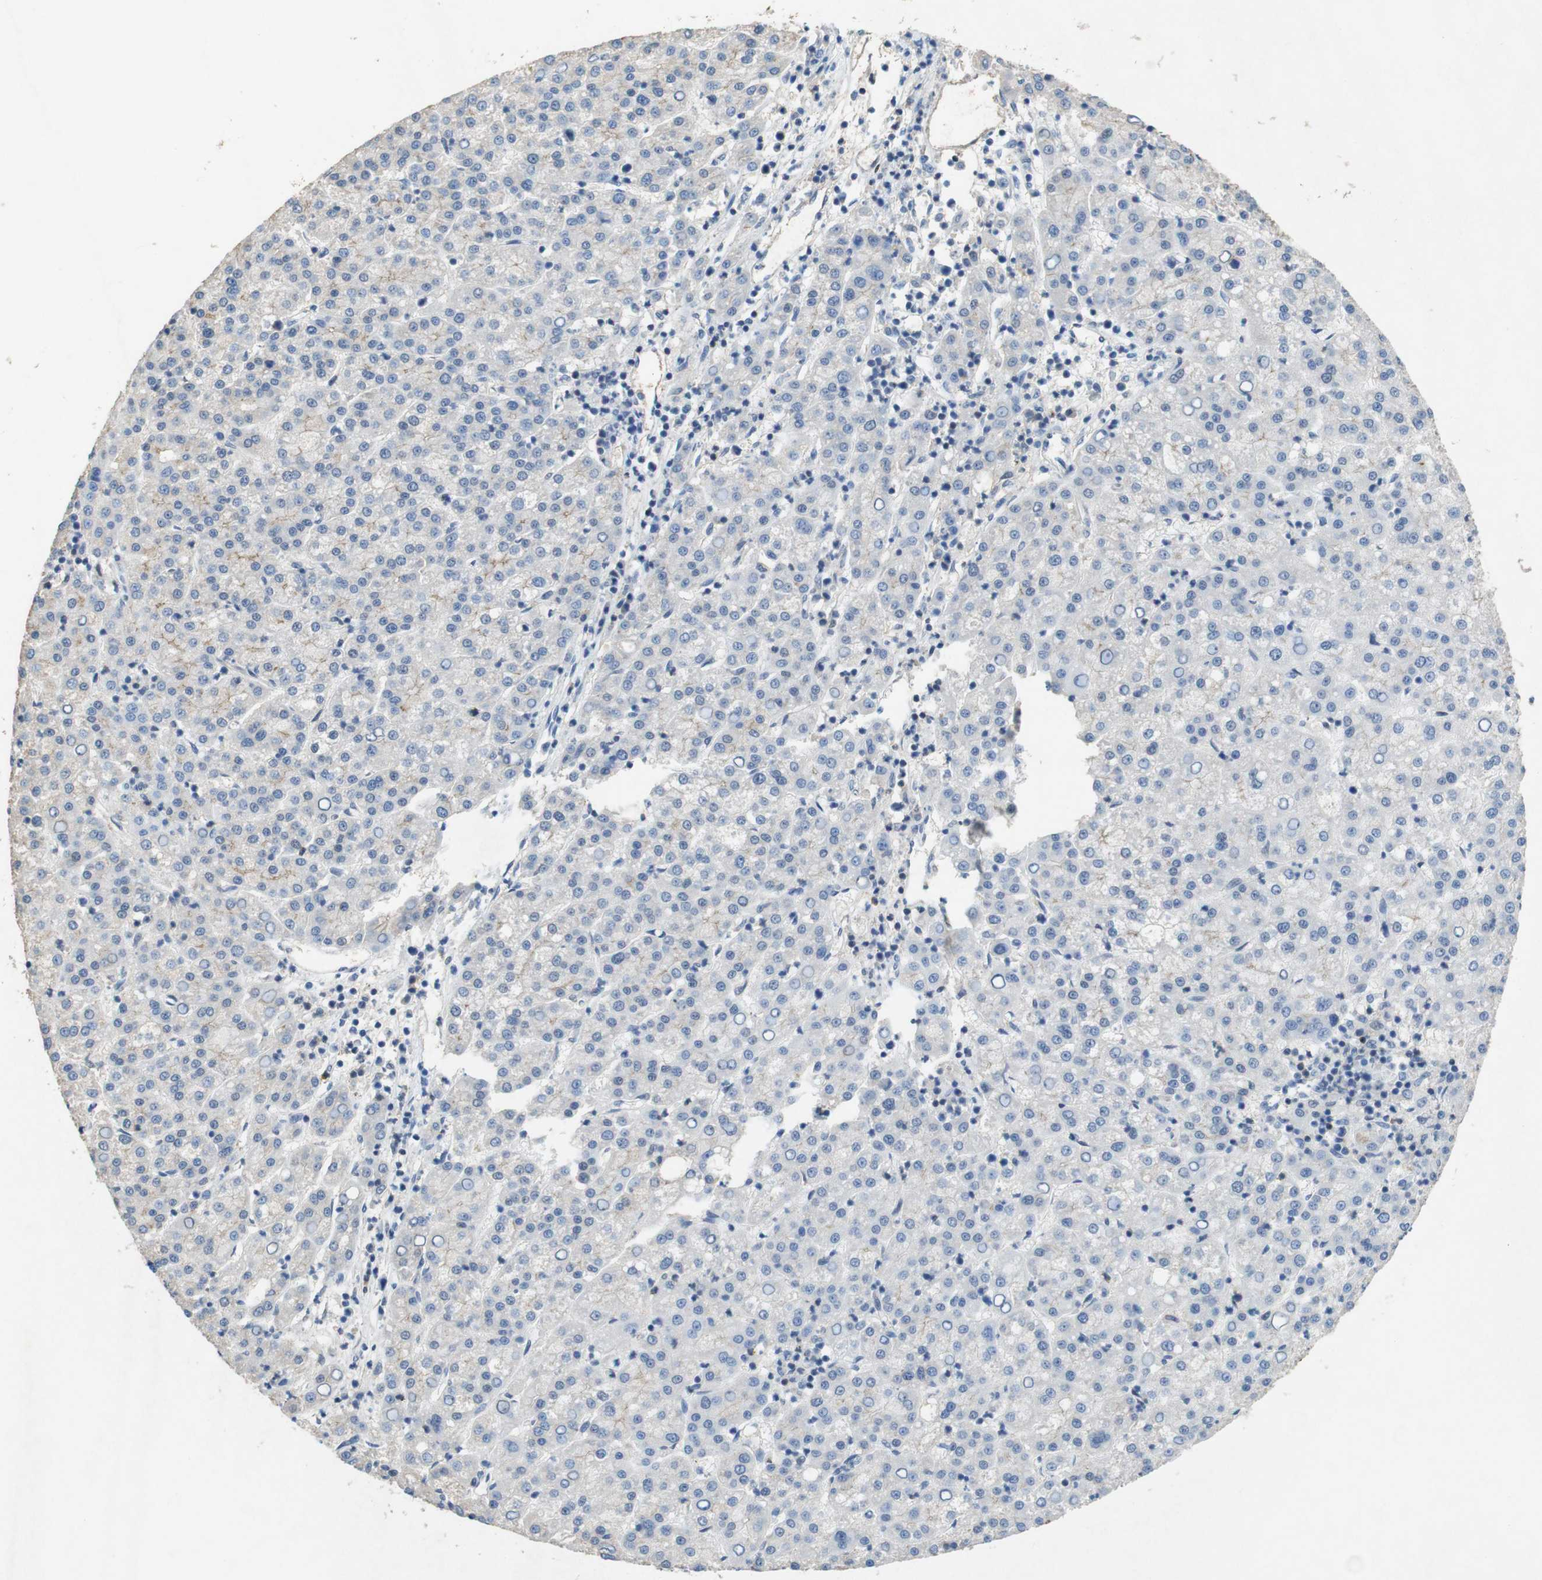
{"staining": {"intensity": "negative", "quantity": "none", "location": "none"}, "tissue": "liver cancer", "cell_type": "Tumor cells", "image_type": "cancer", "snomed": [{"axis": "morphology", "description": "Carcinoma, Hepatocellular, NOS"}, {"axis": "topography", "description": "Liver"}], "caption": "Immunohistochemistry (IHC) image of neoplastic tissue: hepatocellular carcinoma (liver) stained with DAB reveals no significant protein positivity in tumor cells.", "gene": "TJP3", "patient": {"sex": "female", "age": 58}}